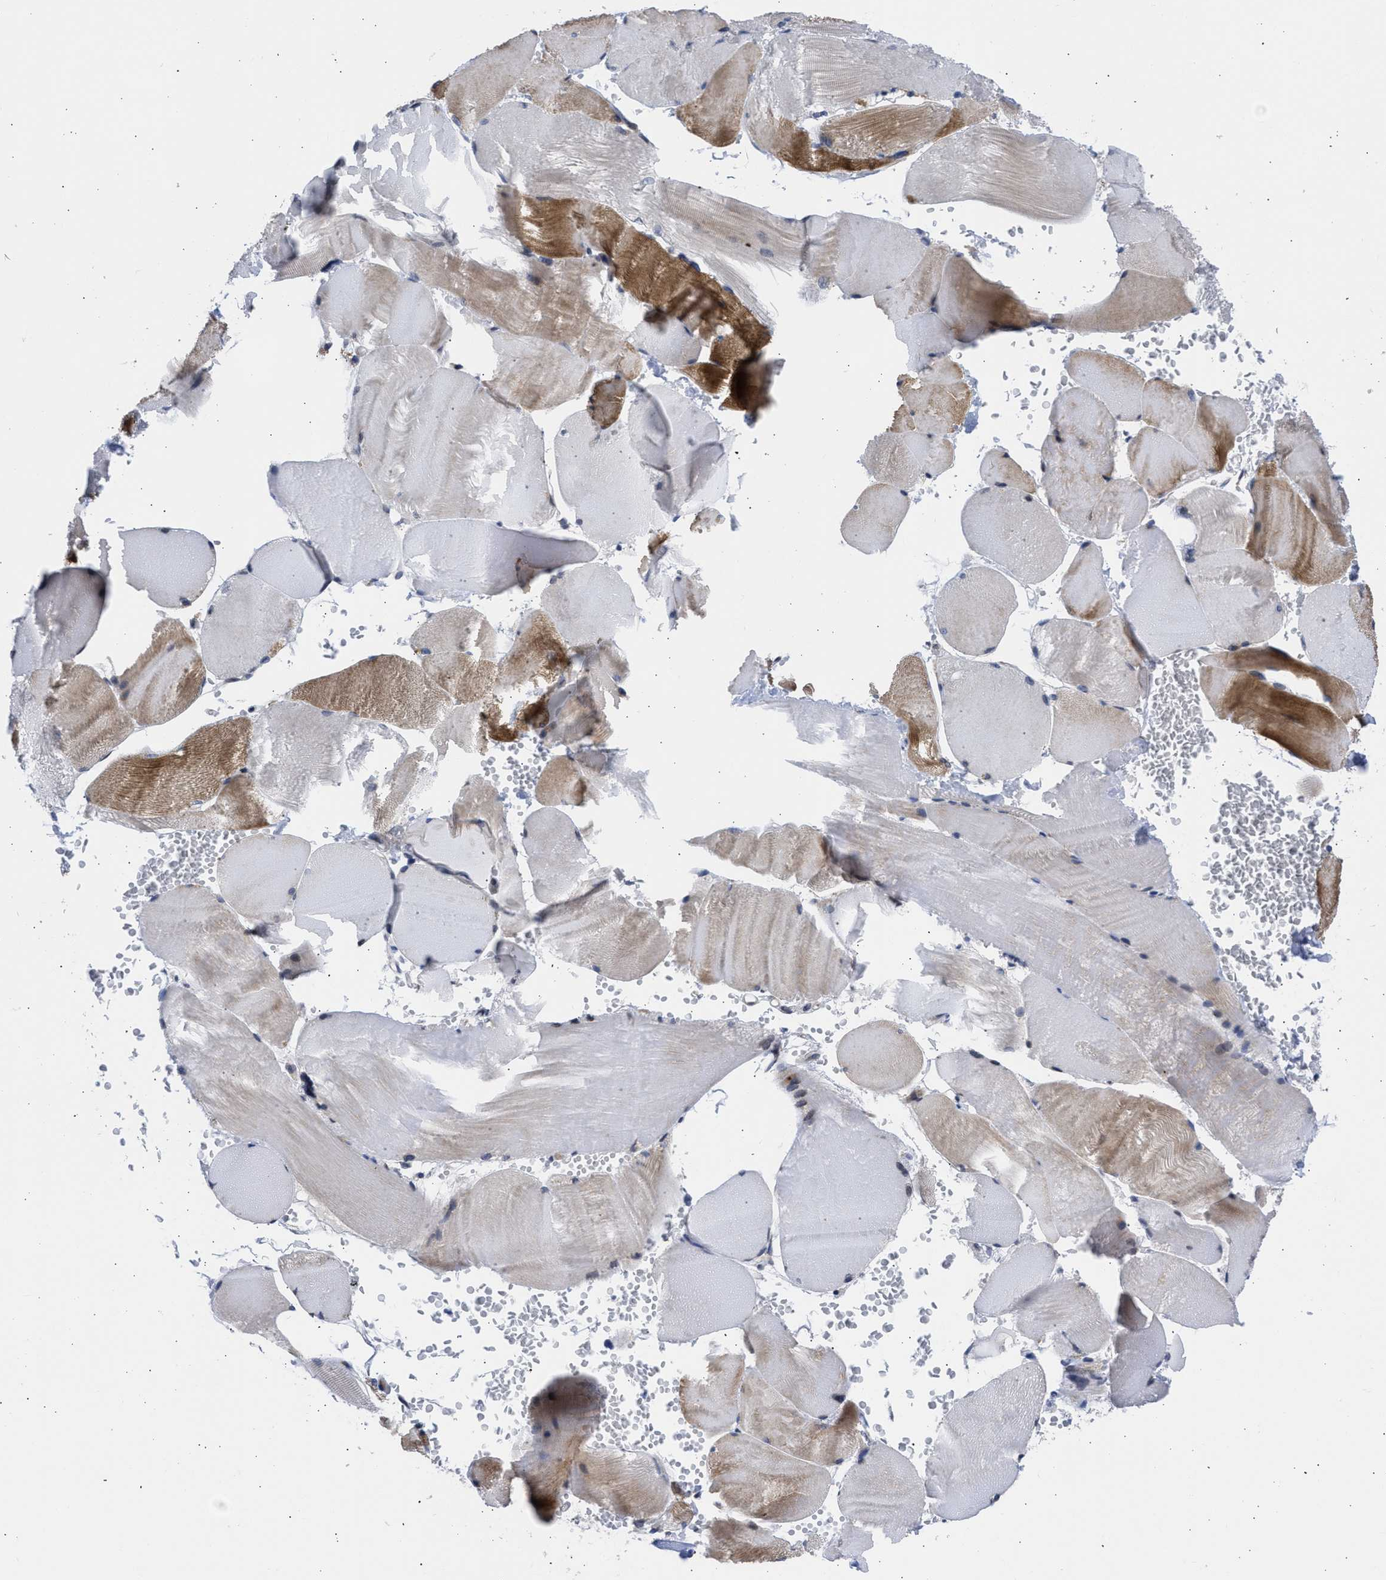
{"staining": {"intensity": "moderate", "quantity": "25%-75%", "location": "cytoplasmic/membranous"}, "tissue": "skeletal muscle", "cell_type": "Myocytes", "image_type": "normal", "snomed": [{"axis": "morphology", "description": "Normal tissue, NOS"}, {"axis": "topography", "description": "Skin"}, {"axis": "topography", "description": "Skeletal muscle"}], "caption": "This photomicrograph reveals immunohistochemistry (IHC) staining of benign human skeletal muscle, with medium moderate cytoplasmic/membranous expression in about 25%-75% of myocytes.", "gene": "NUP35", "patient": {"sex": "male", "age": 83}}